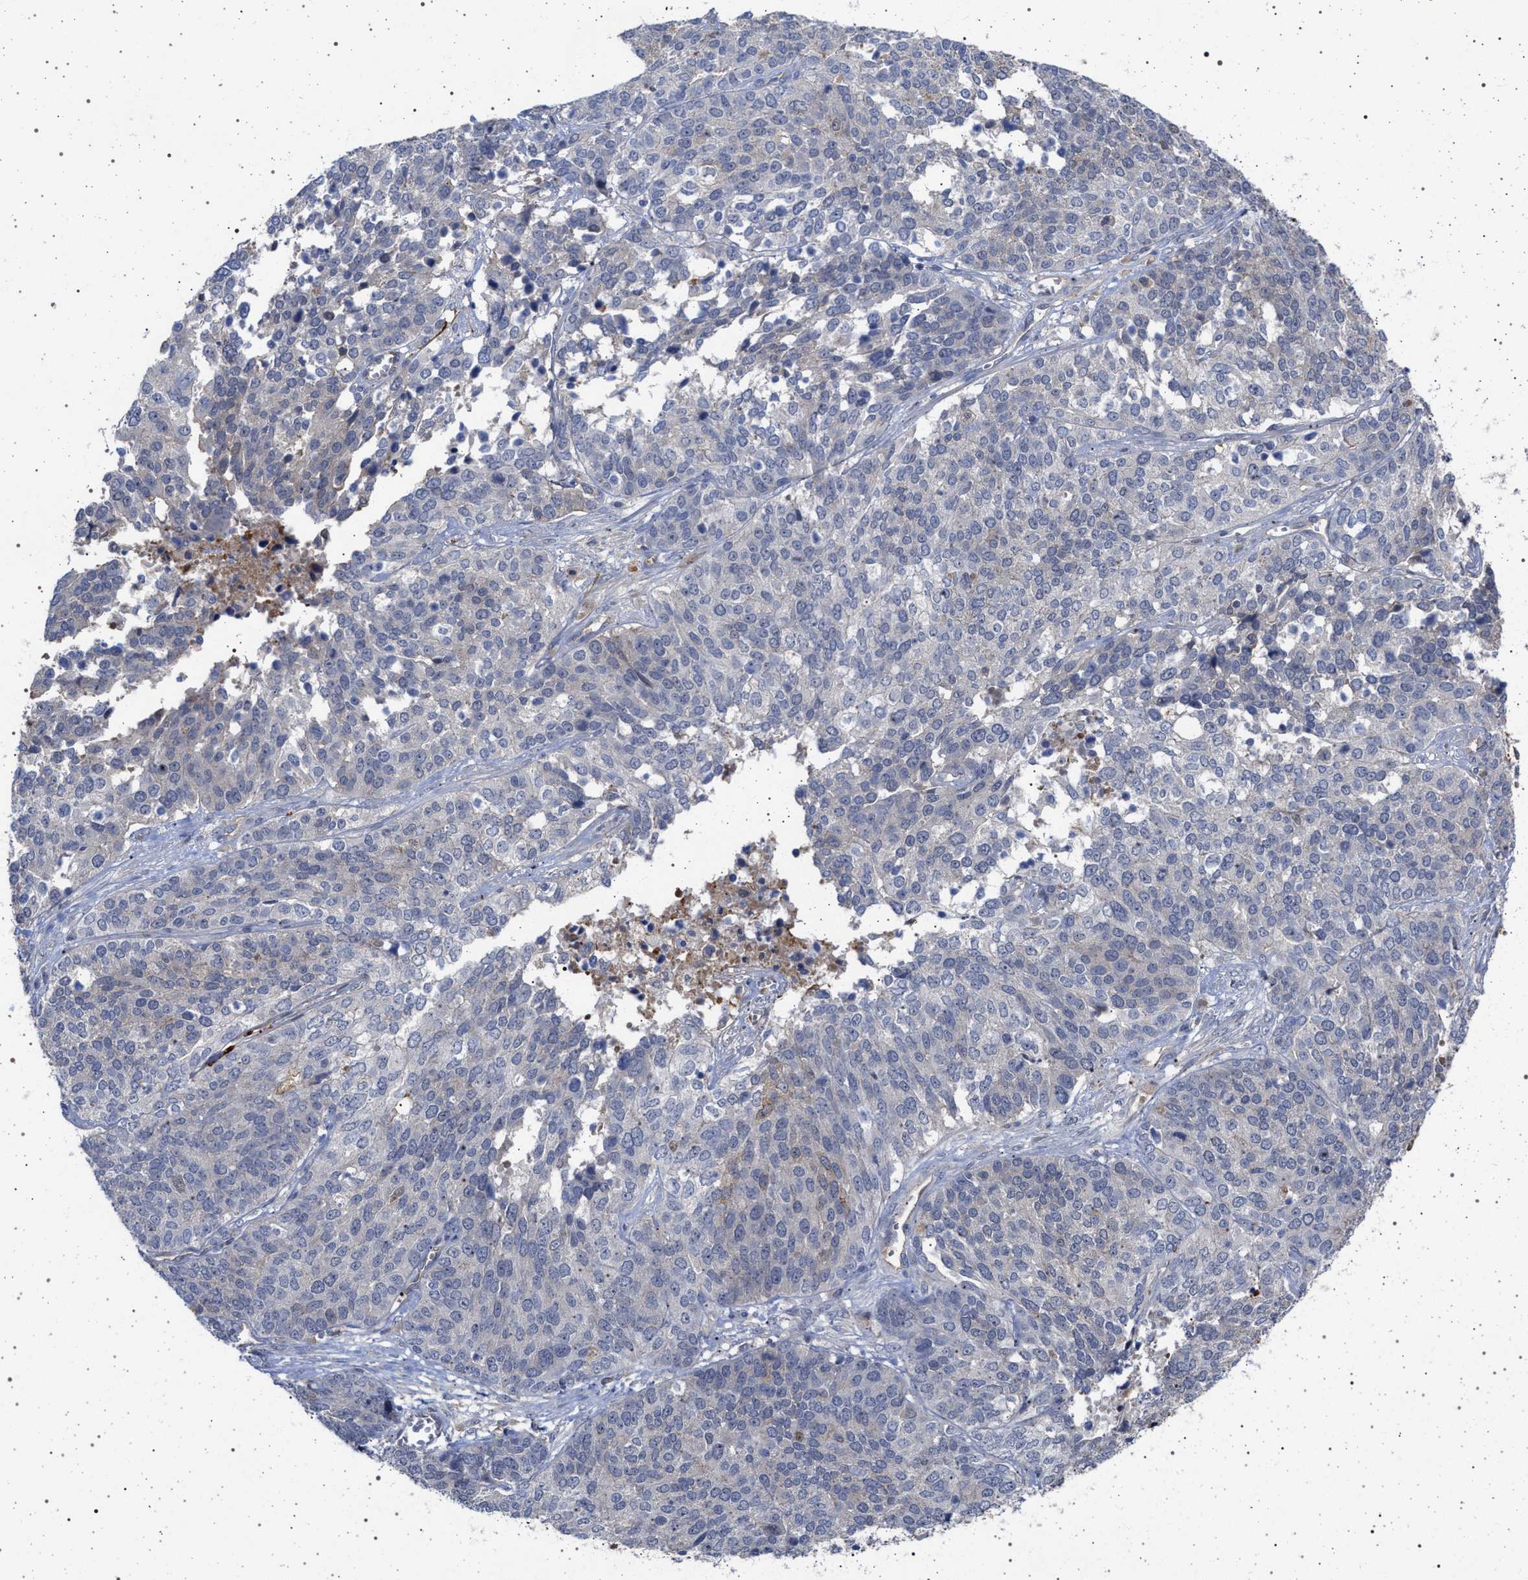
{"staining": {"intensity": "negative", "quantity": "none", "location": "none"}, "tissue": "ovarian cancer", "cell_type": "Tumor cells", "image_type": "cancer", "snomed": [{"axis": "morphology", "description": "Cystadenocarcinoma, serous, NOS"}, {"axis": "topography", "description": "Ovary"}], "caption": "IHC image of neoplastic tissue: ovarian cancer stained with DAB demonstrates no significant protein staining in tumor cells. (Immunohistochemistry (ihc), brightfield microscopy, high magnification).", "gene": "RBM48", "patient": {"sex": "female", "age": 44}}